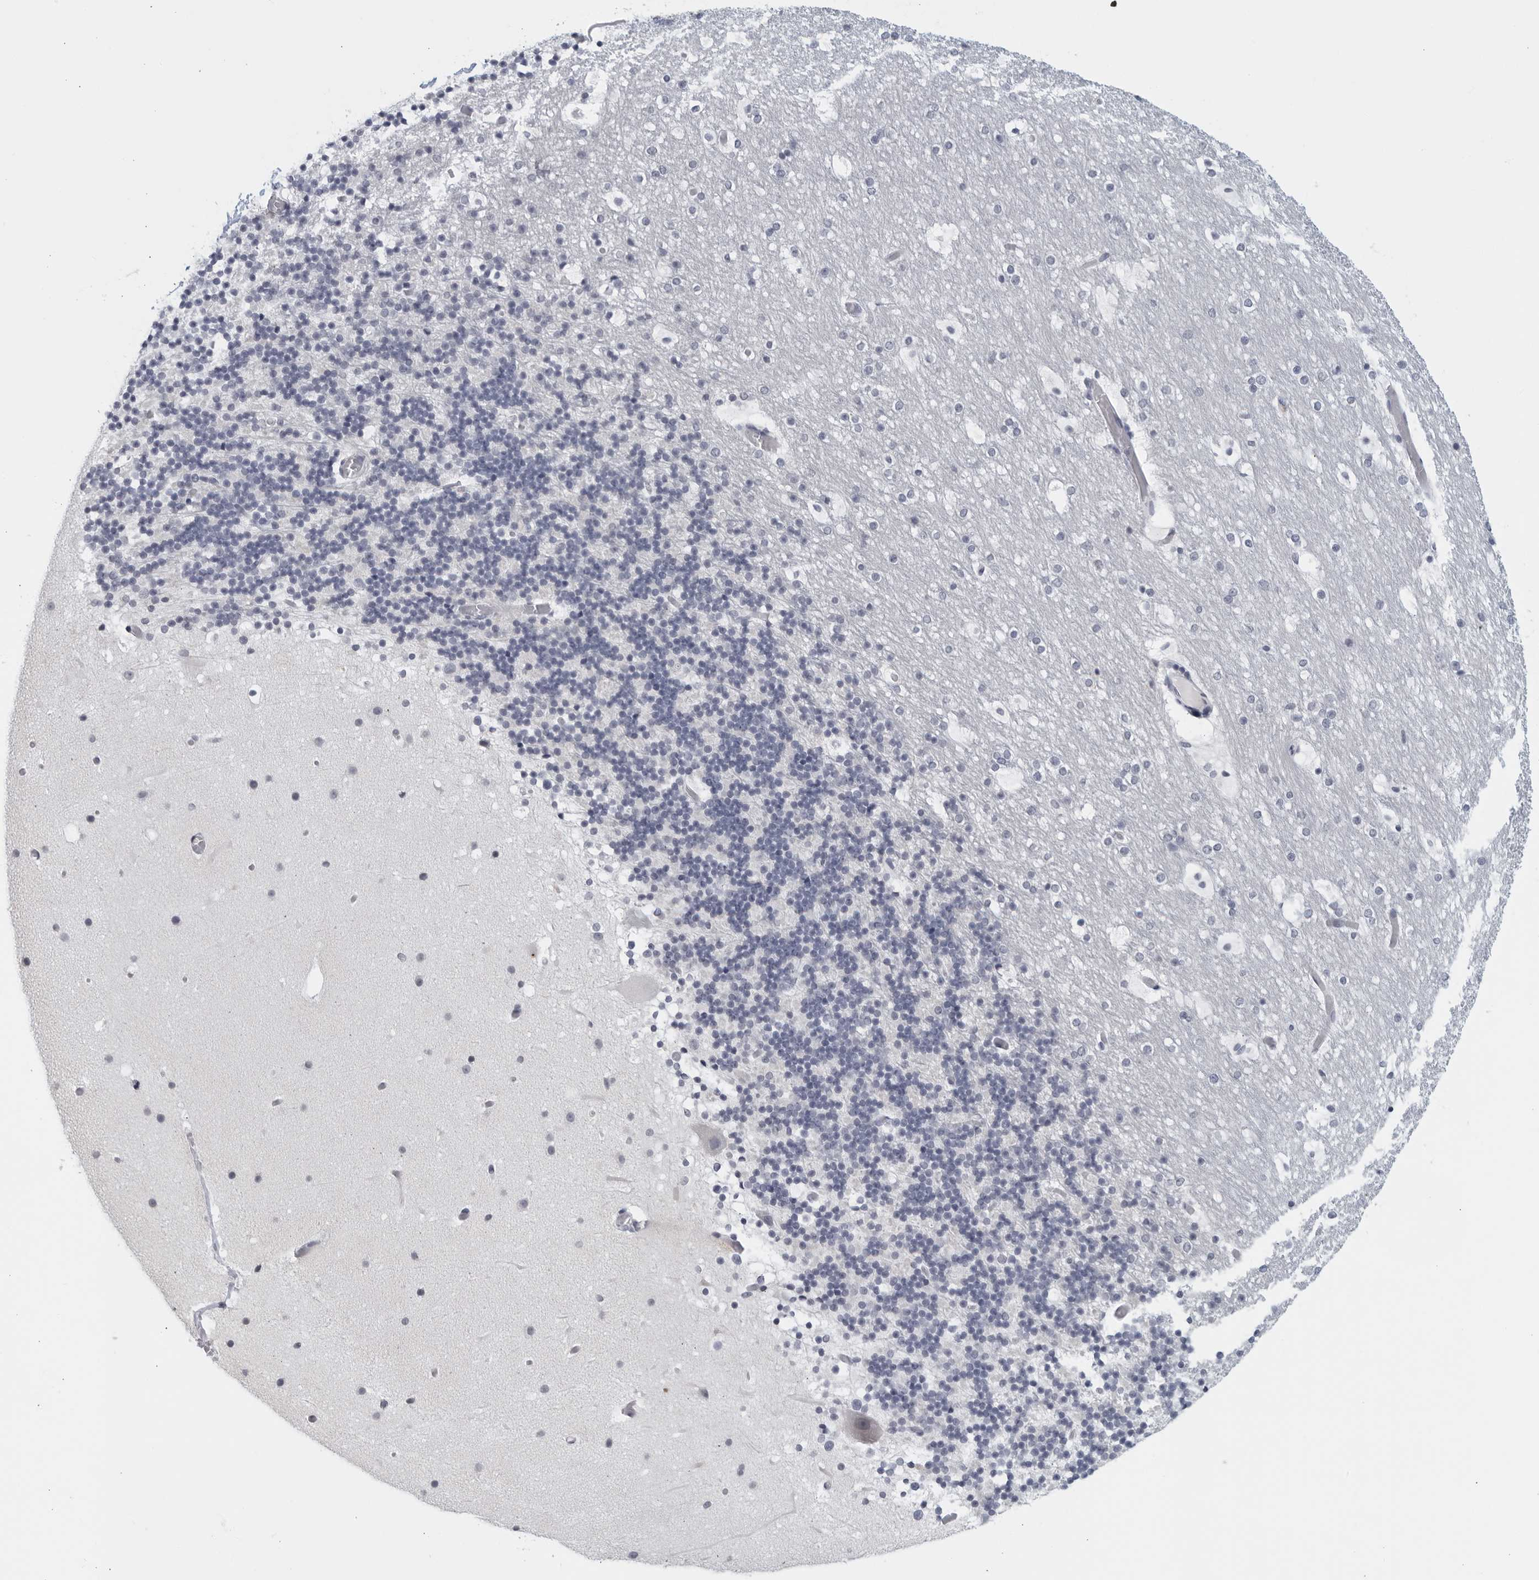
{"staining": {"intensity": "negative", "quantity": "none", "location": "none"}, "tissue": "cerebellum", "cell_type": "Cells in granular layer", "image_type": "normal", "snomed": [{"axis": "morphology", "description": "Normal tissue, NOS"}, {"axis": "topography", "description": "Cerebellum"}], "caption": "Immunohistochemistry photomicrograph of unremarkable cerebellum: human cerebellum stained with DAB demonstrates no significant protein positivity in cells in granular layer.", "gene": "MATN1", "patient": {"sex": "male", "age": 57}}